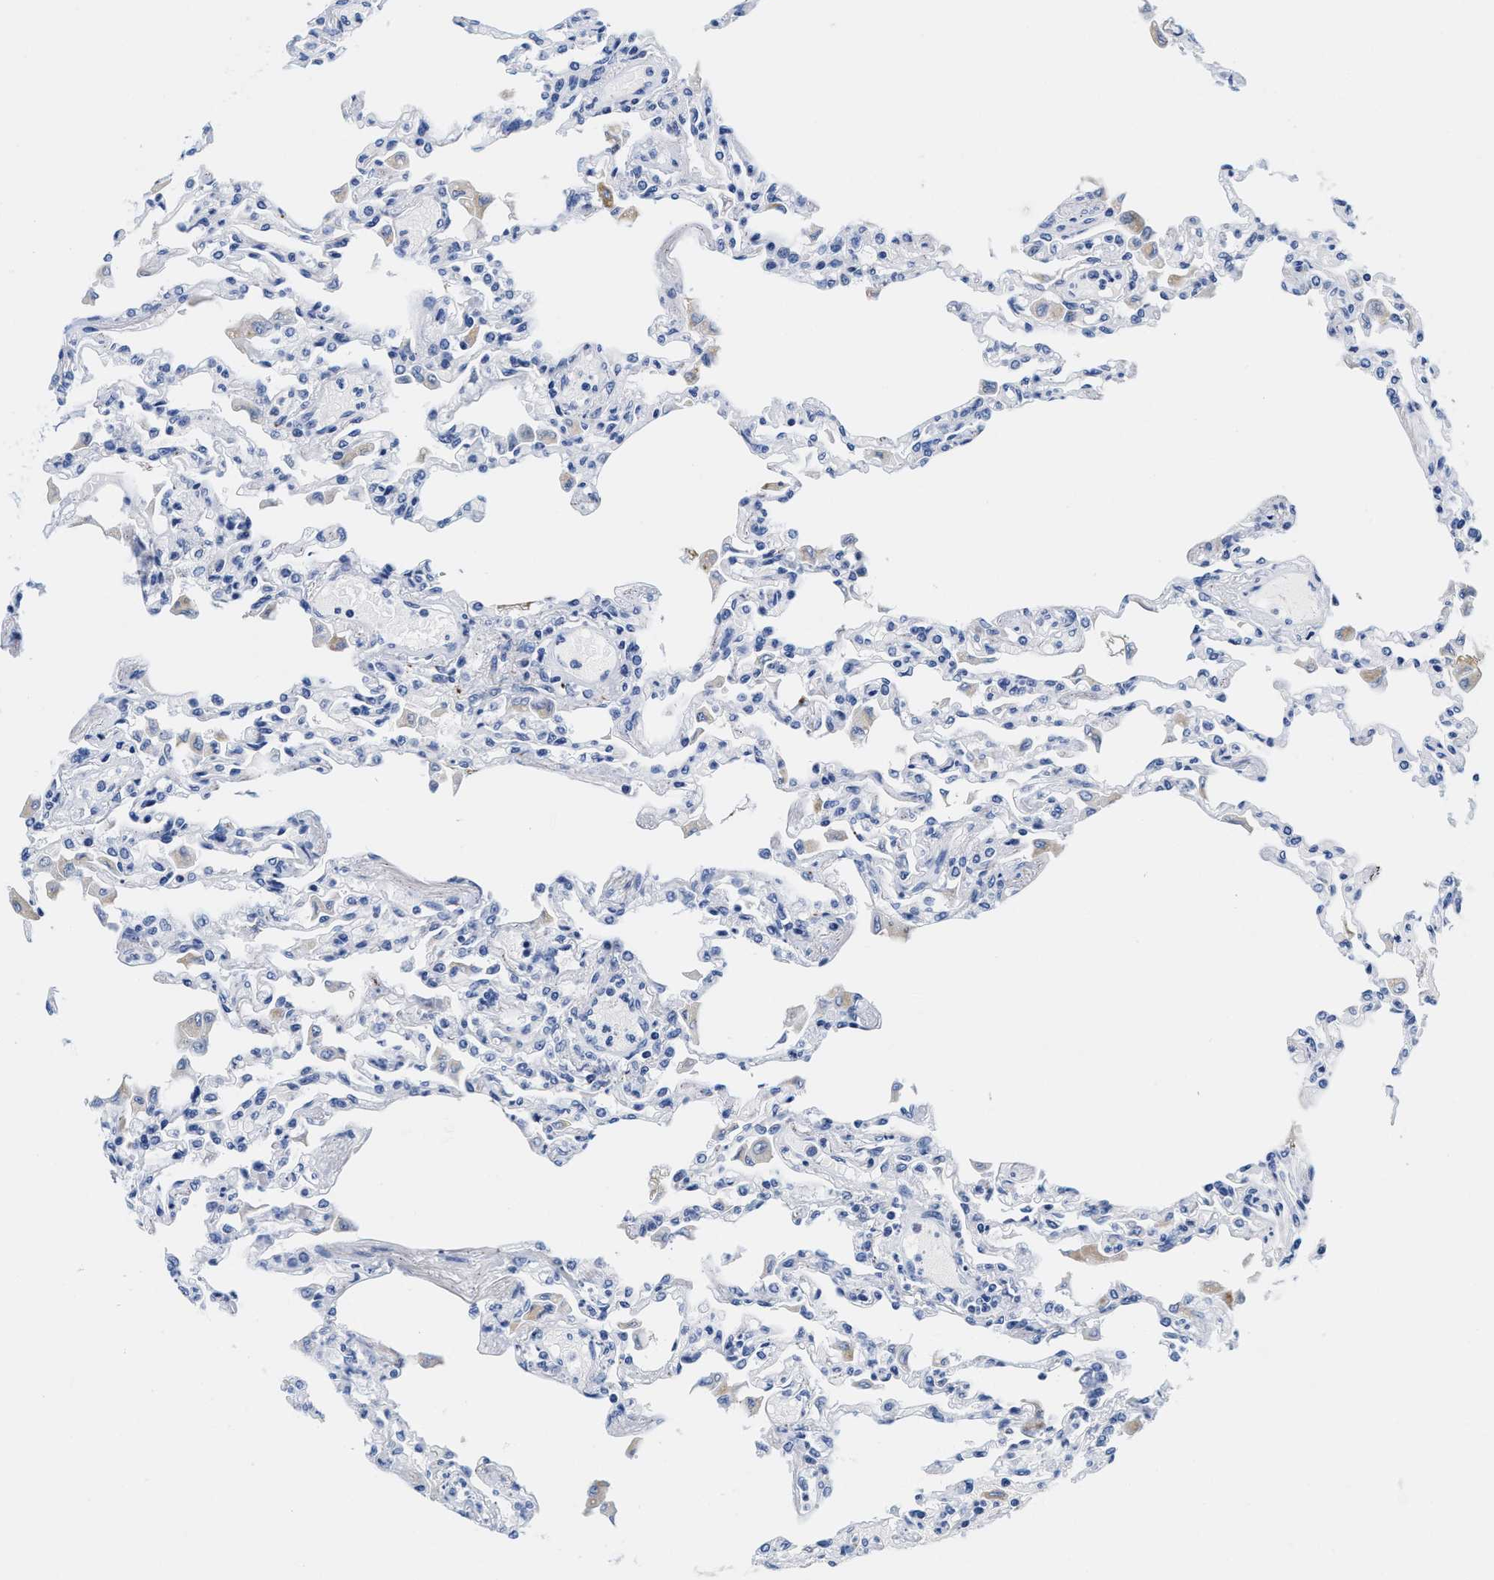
{"staining": {"intensity": "negative", "quantity": "none", "location": "none"}, "tissue": "lung", "cell_type": "Alveolar cells", "image_type": "normal", "snomed": [{"axis": "morphology", "description": "Normal tissue, NOS"}, {"axis": "topography", "description": "Bronchus"}, {"axis": "topography", "description": "Lung"}], "caption": "IHC histopathology image of benign lung: human lung stained with DAB (3,3'-diaminobenzidine) shows no significant protein expression in alveolar cells. The staining is performed using DAB brown chromogen with nuclei counter-stained in using hematoxylin.", "gene": "TTC3", "patient": {"sex": "female", "age": 49}}